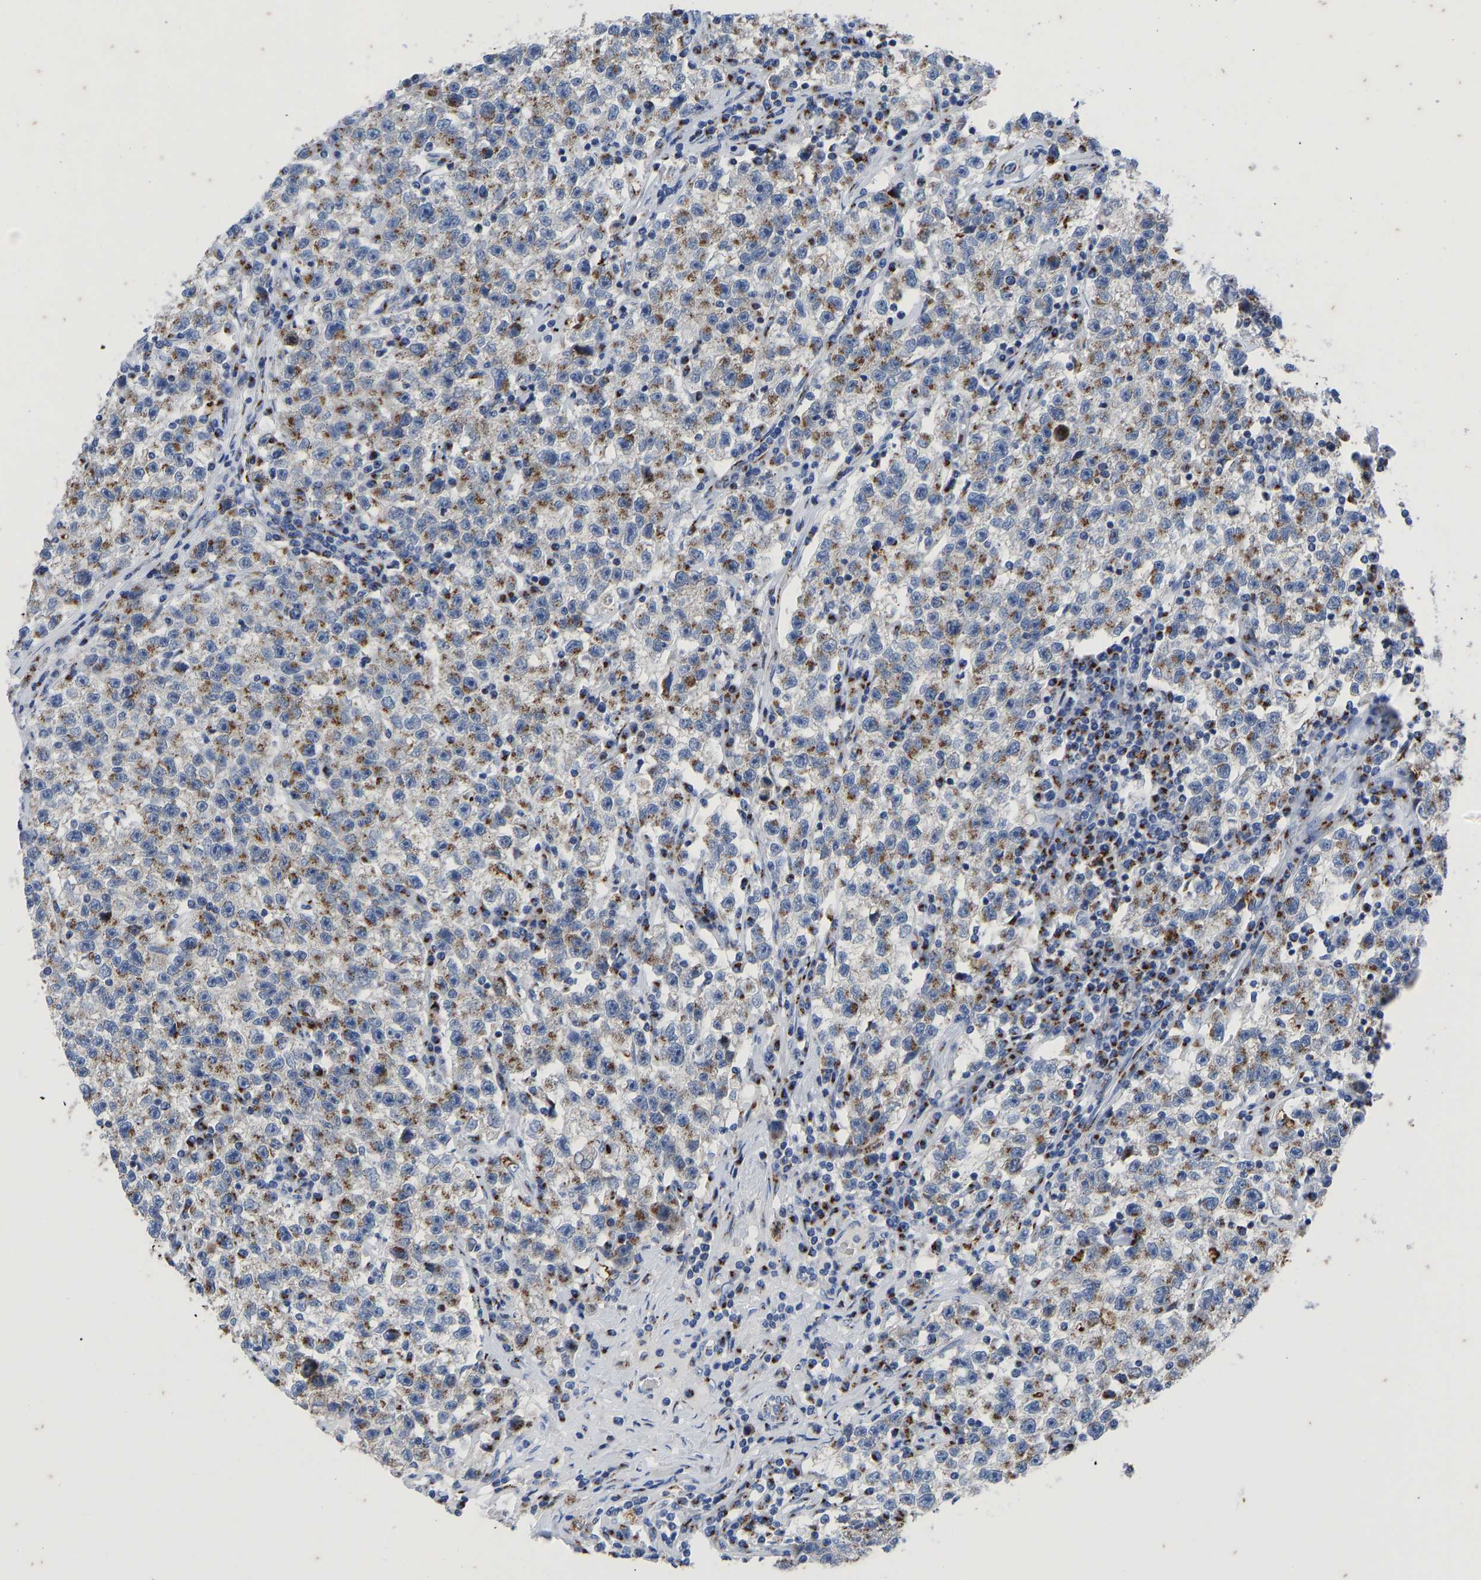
{"staining": {"intensity": "moderate", "quantity": ">75%", "location": "cytoplasmic/membranous"}, "tissue": "testis cancer", "cell_type": "Tumor cells", "image_type": "cancer", "snomed": [{"axis": "morphology", "description": "Seminoma, NOS"}, {"axis": "topography", "description": "Testis"}], "caption": "Immunohistochemistry (IHC) of human testis seminoma reveals medium levels of moderate cytoplasmic/membranous expression in about >75% of tumor cells. (IHC, brightfield microscopy, high magnification).", "gene": "TMEM87A", "patient": {"sex": "male", "age": 22}}